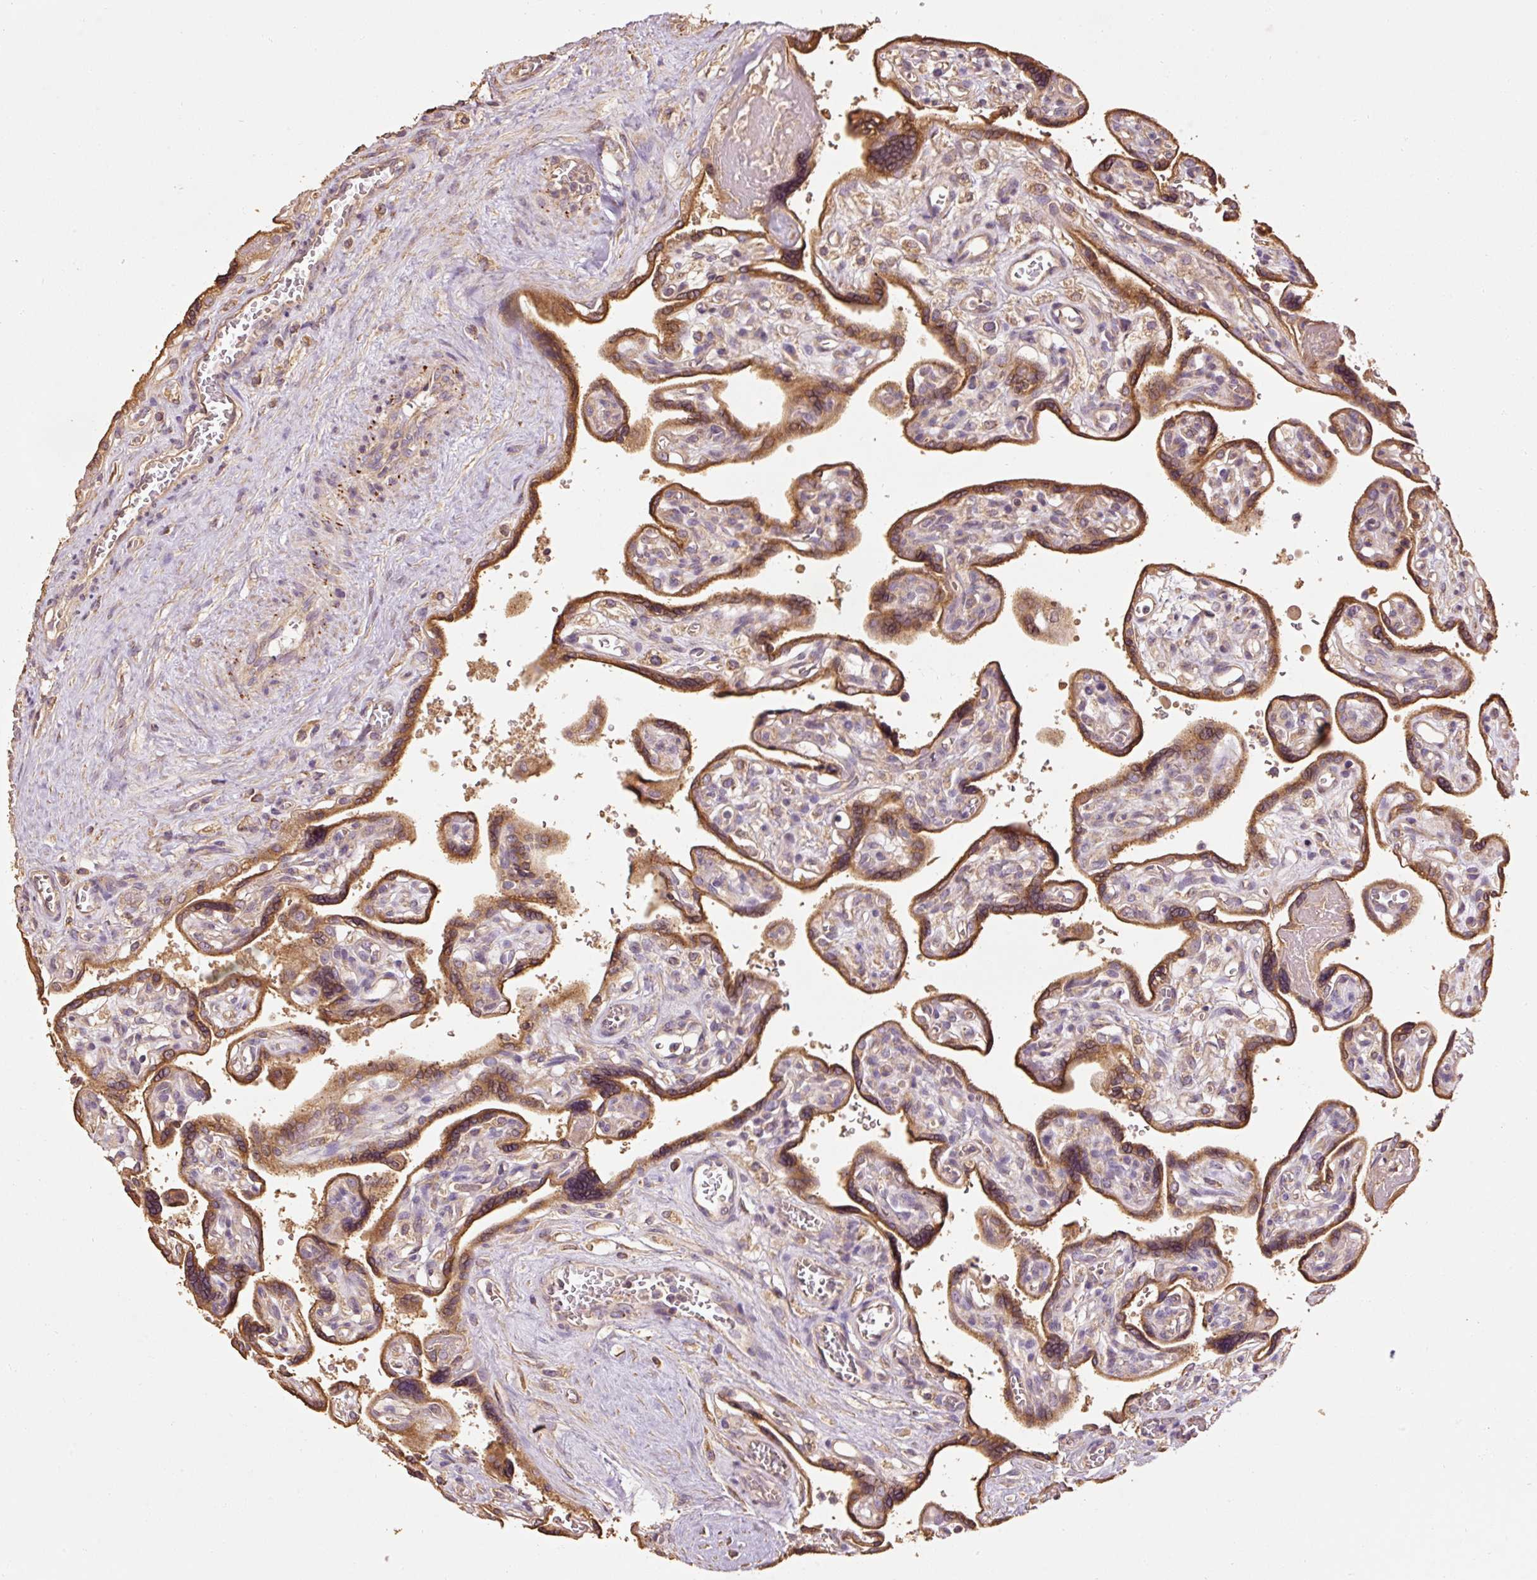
{"staining": {"intensity": "moderate", "quantity": ">75%", "location": "cytoplasmic/membranous"}, "tissue": "placenta", "cell_type": "Trophoblastic cells", "image_type": "normal", "snomed": [{"axis": "morphology", "description": "Normal tissue, NOS"}, {"axis": "topography", "description": "Placenta"}], "caption": "Protein positivity by immunohistochemistry (IHC) displays moderate cytoplasmic/membranous staining in about >75% of trophoblastic cells in normal placenta.", "gene": "EFHC1", "patient": {"sex": "female", "age": 39}}